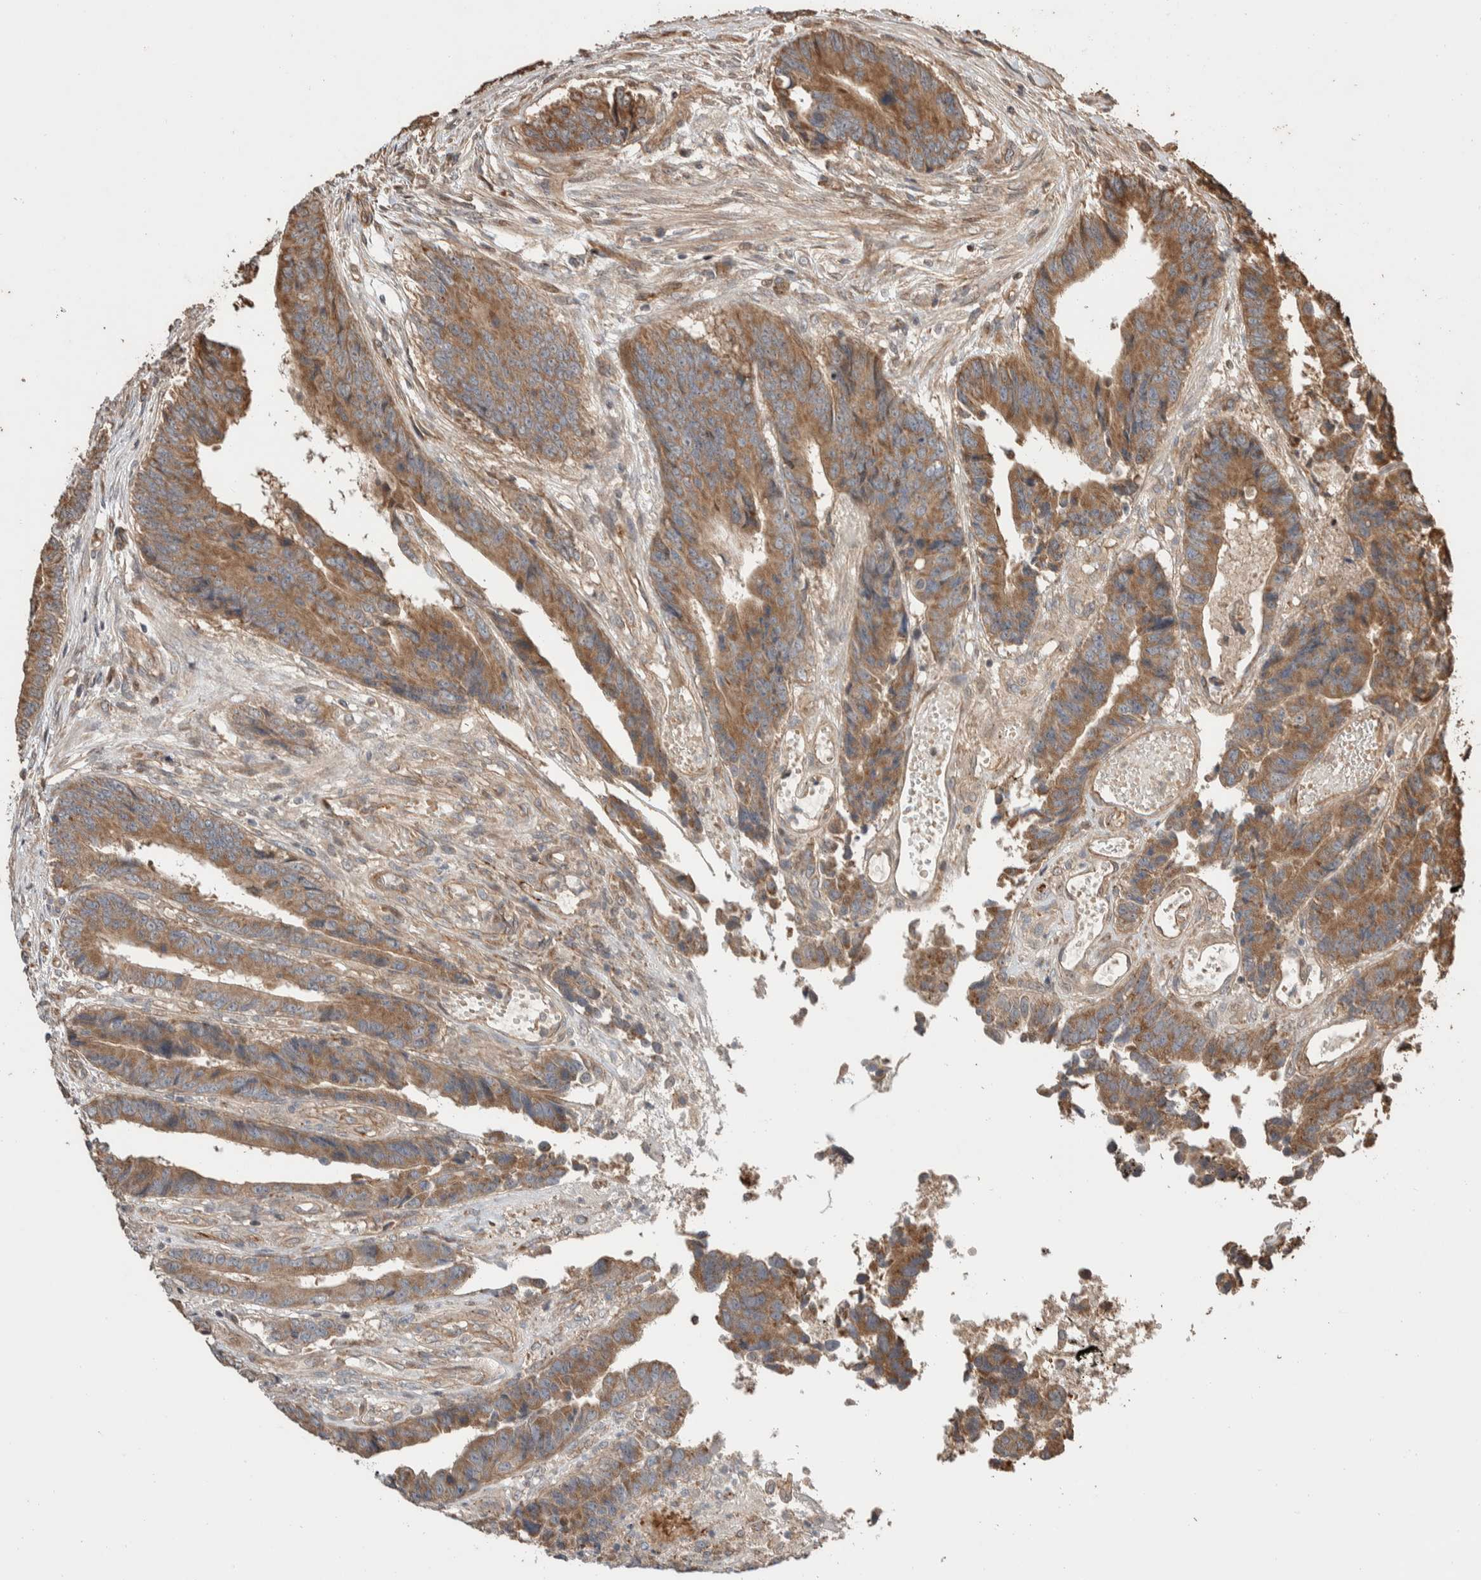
{"staining": {"intensity": "moderate", "quantity": ">75%", "location": "cytoplasmic/membranous"}, "tissue": "colorectal cancer", "cell_type": "Tumor cells", "image_type": "cancer", "snomed": [{"axis": "morphology", "description": "Adenocarcinoma, NOS"}, {"axis": "topography", "description": "Rectum"}], "caption": "Human colorectal adenocarcinoma stained with a protein marker shows moderate staining in tumor cells.", "gene": "ERC1", "patient": {"sex": "male", "age": 84}}